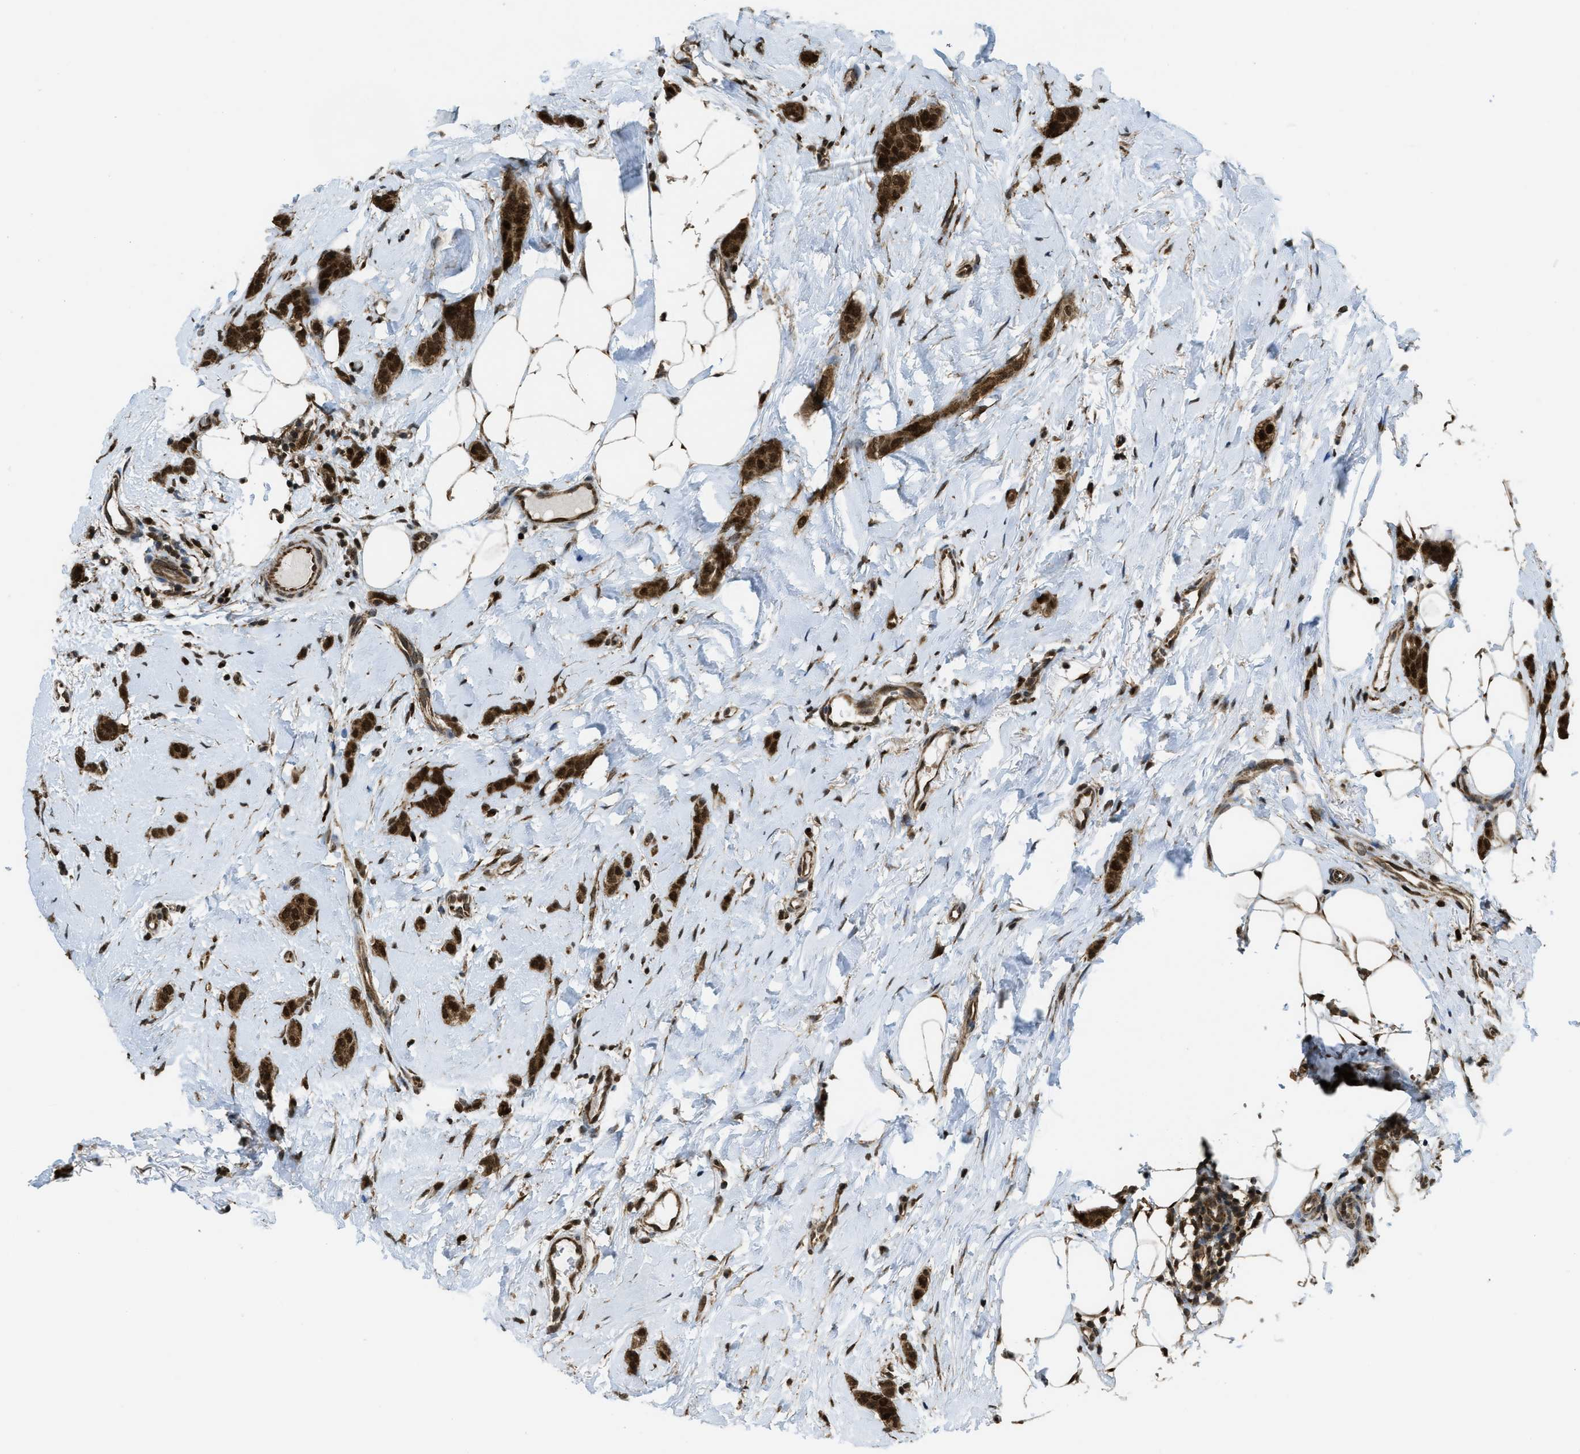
{"staining": {"intensity": "strong", "quantity": ">75%", "location": "cytoplasmic/membranous,nuclear"}, "tissue": "breast cancer", "cell_type": "Tumor cells", "image_type": "cancer", "snomed": [{"axis": "morphology", "description": "Lobular carcinoma"}, {"axis": "topography", "description": "Breast"}], "caption": "Strong cytoplasmic/membranous and nuclear expression for a protein is seen in about >75% of tumor cells of breast cancer (lobular carcinoma) using immunohistochemistry.", "gene": "TNPO1", "patient": {"sex": "female", "age": 55}}